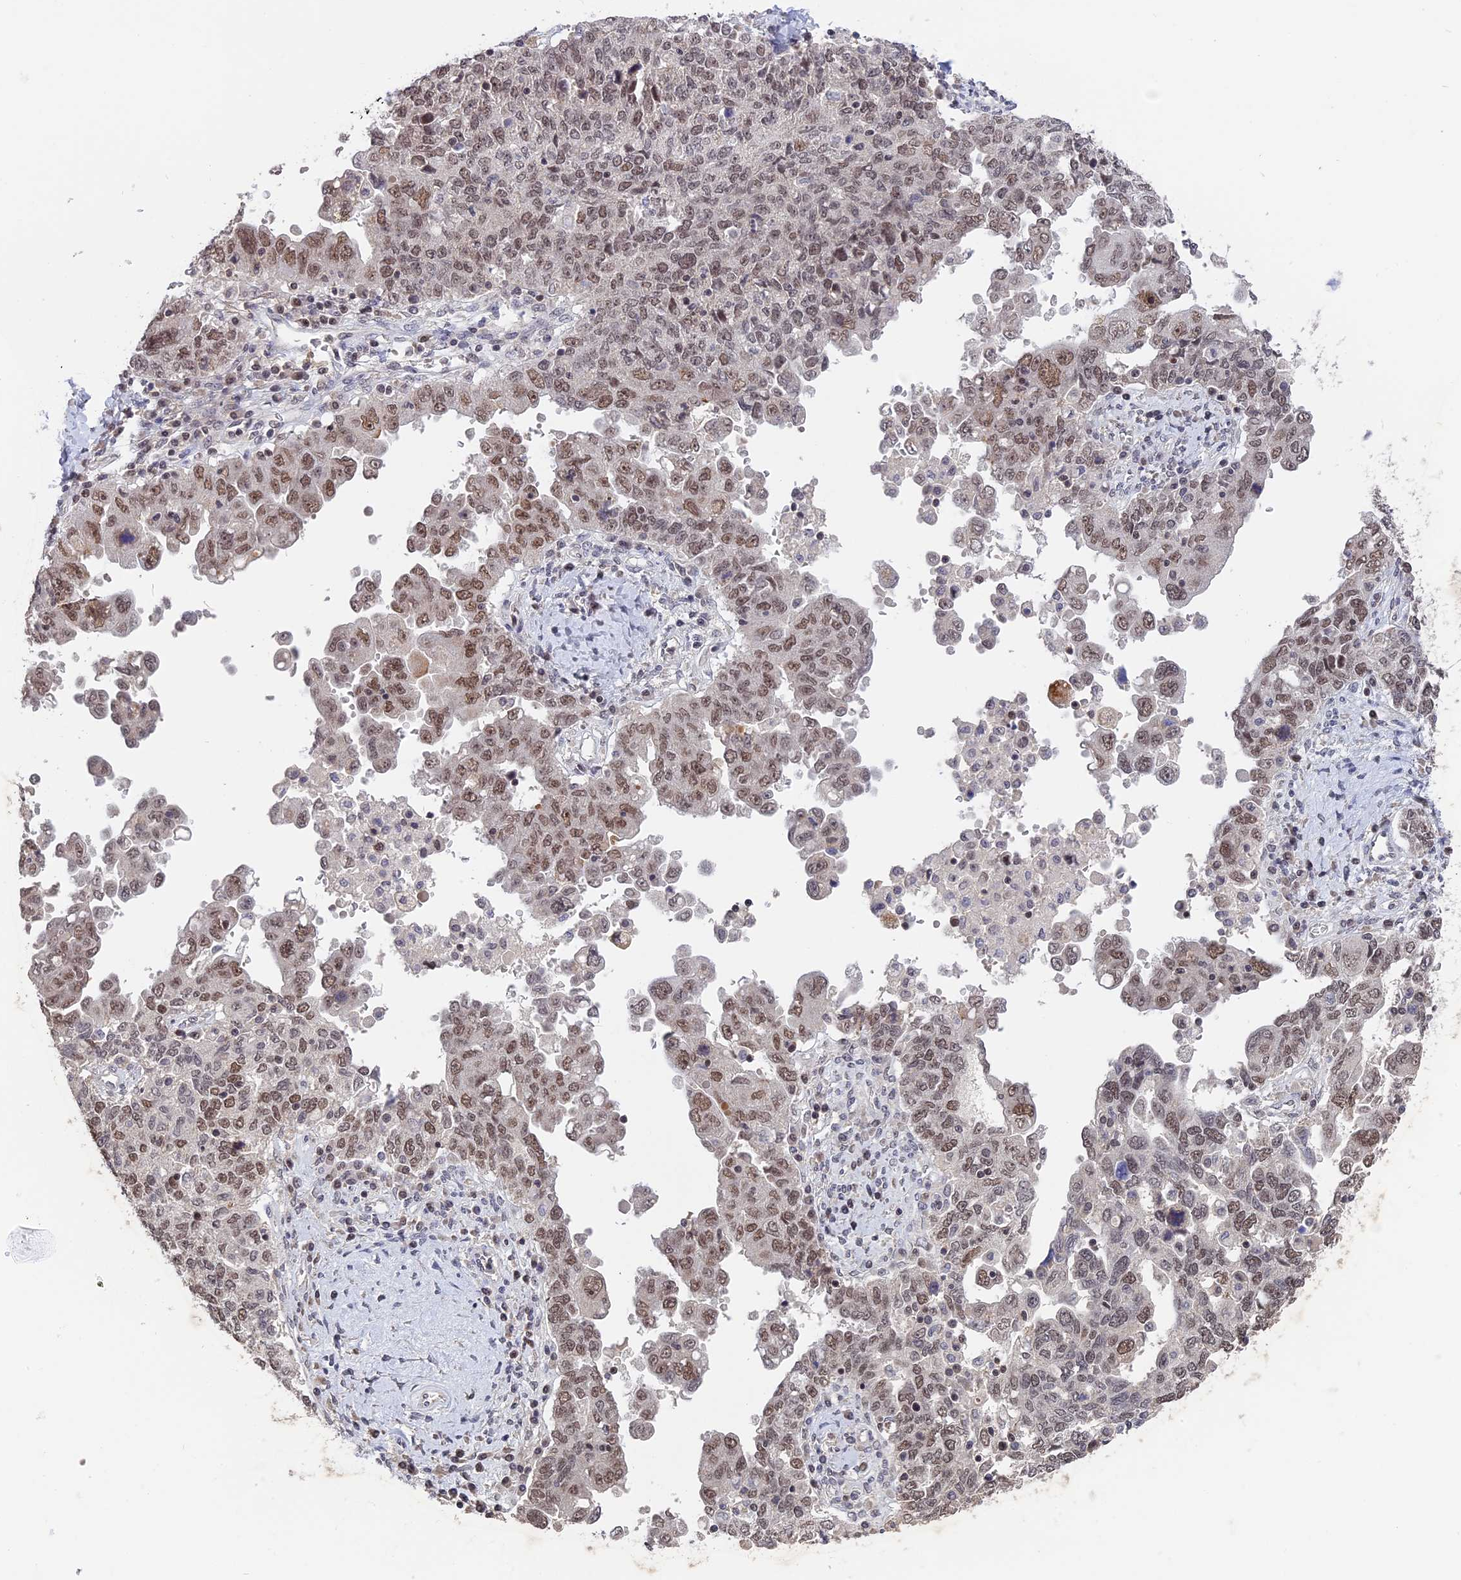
{"staining": {"intensity": "moderate", "quantity": ">75%", "location": "nuclear"}, "tissue": "ovarian cancer", "cell_type": "Tumor cells", "image_type": "cancer", "snomed": [{"axis": "morphology", "description": "Carcinoma, endometroid"}, {"axis": "topography", "description": "Ovary"}], "caption": "Immunohistochemistry (IHC) photomicrograph of neoplastic tissue: ovarian cancer stained using immunohistochemistry (IHC) shows medium levels of moderate protein expression localized specifically in the nuclear of tumor cells, appearing as a nuclear brown color.", "gene": "RFC5", "patient": {"sex": "female", "age": 62}}